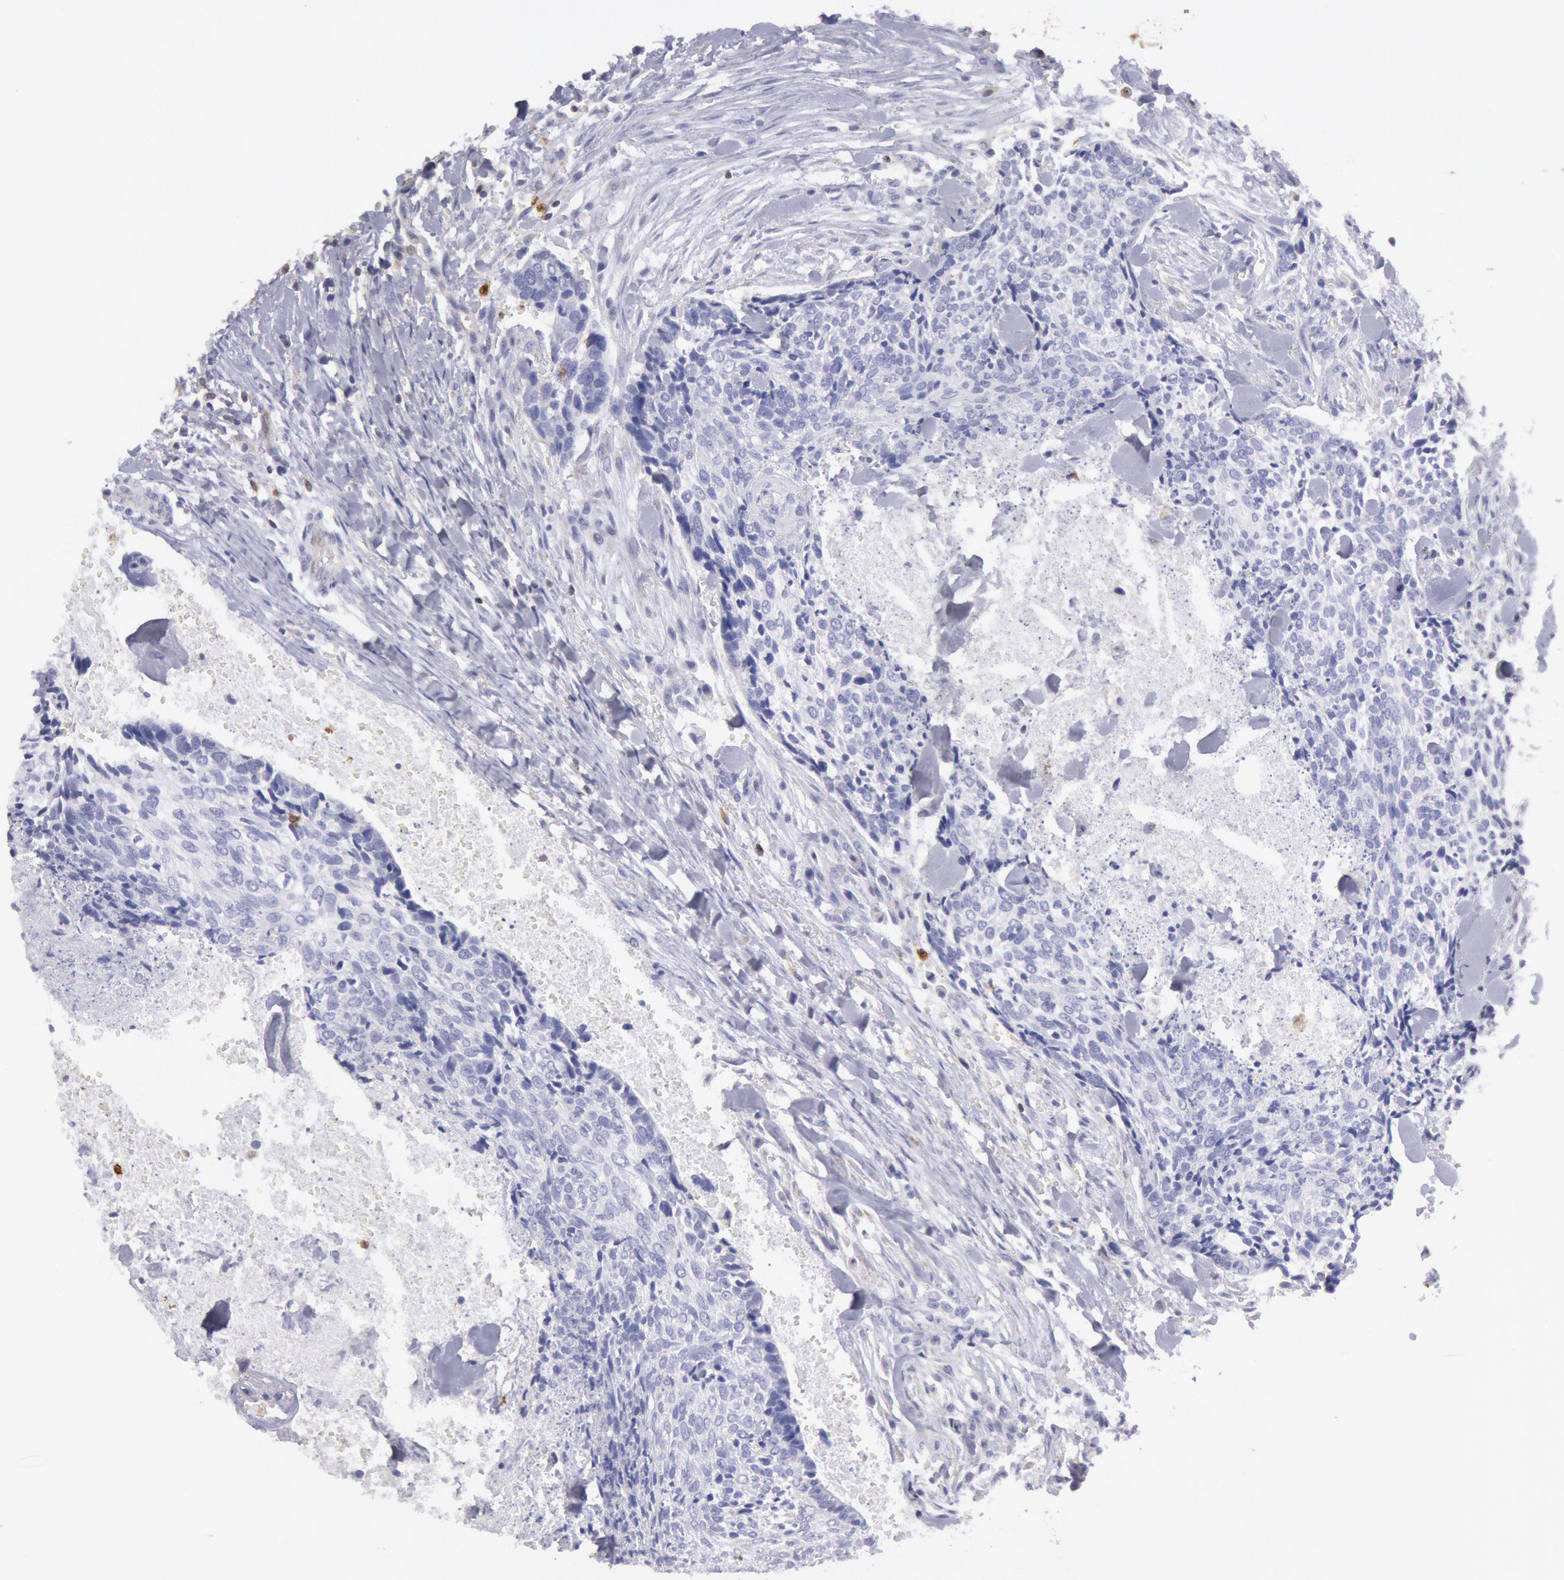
{"staining": {"intensity": "negative", "quantity": "none", "location": "none"}, "tissue": "head and neck cancer", "cell_type": "Tumor cells", "image_type": "cancer", "snomed": [{"axis": "morphology", "description": "Squamous cell carcinoma, NOS"}, {"axis": "topography", "description": "Salivary gland"}, {"axis": "topography", "description": "Head-Neck"}], "caption": "There is no significant positivity in tumor cells of head and neck squamous cell carcinoma.", "gene": "RAB27A", "patient": {"sex": "male", "age": 70}}